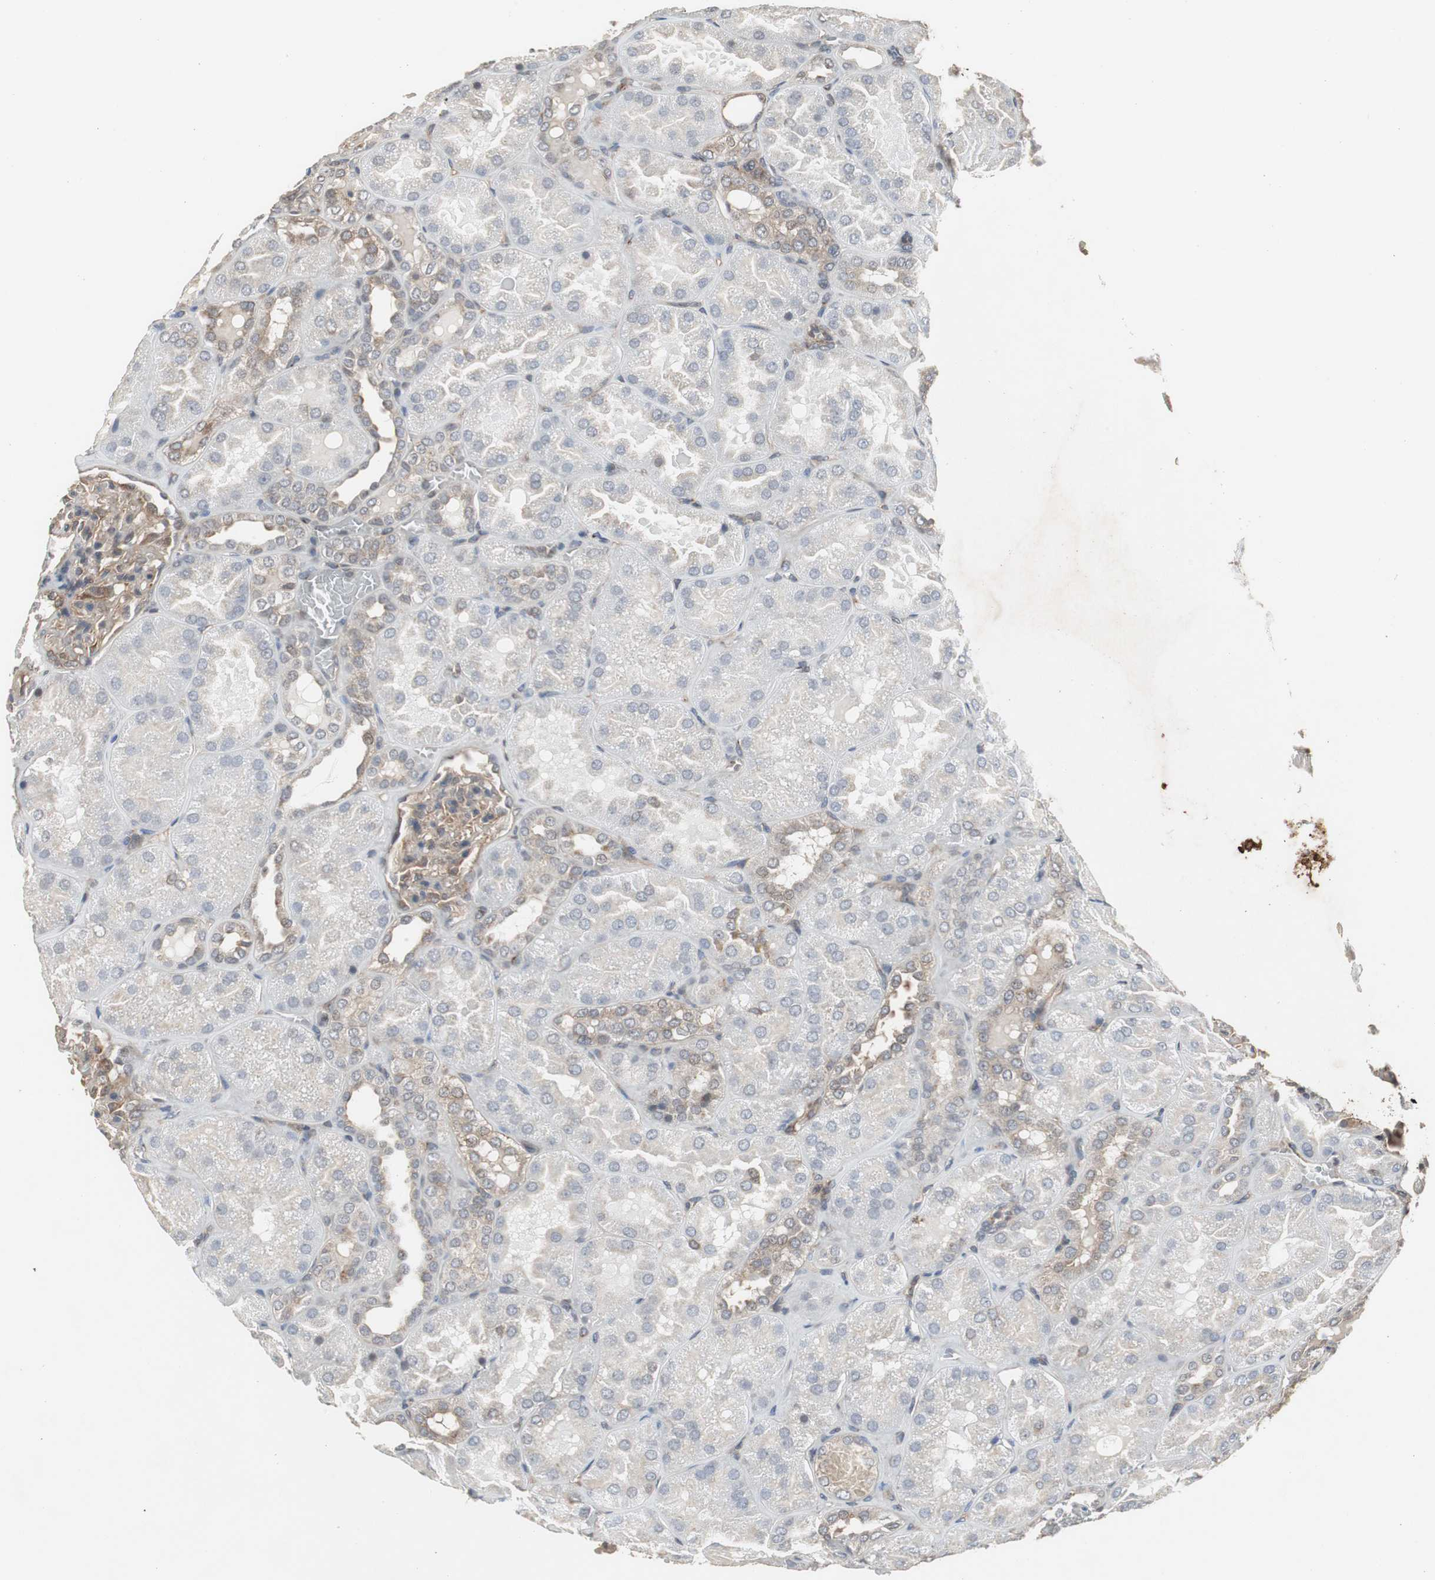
{"staining": {"intensity": "weak", "quantity": ">75%", "location": "cytoplasmic/membranous"}, "tissue": "kidney", "cell_type": "Cells in glomeruli", "image_type": "normal", "snomed": [{"axis": "morphology", "description": "Normal tissue, NOS"}, {"axis": "topography", "description": "Kidney"}], "caption": "Brown immunohistochemical staining in normal kidney displays weak cytoplasmic/membranous expression in approximately >75% of cells in glomeruli. (brown staining indicates protein expression, while blue staining denotes nuclei).", "gene": "ATP2B2", "patient": {"sex": "male", "age": 28}}